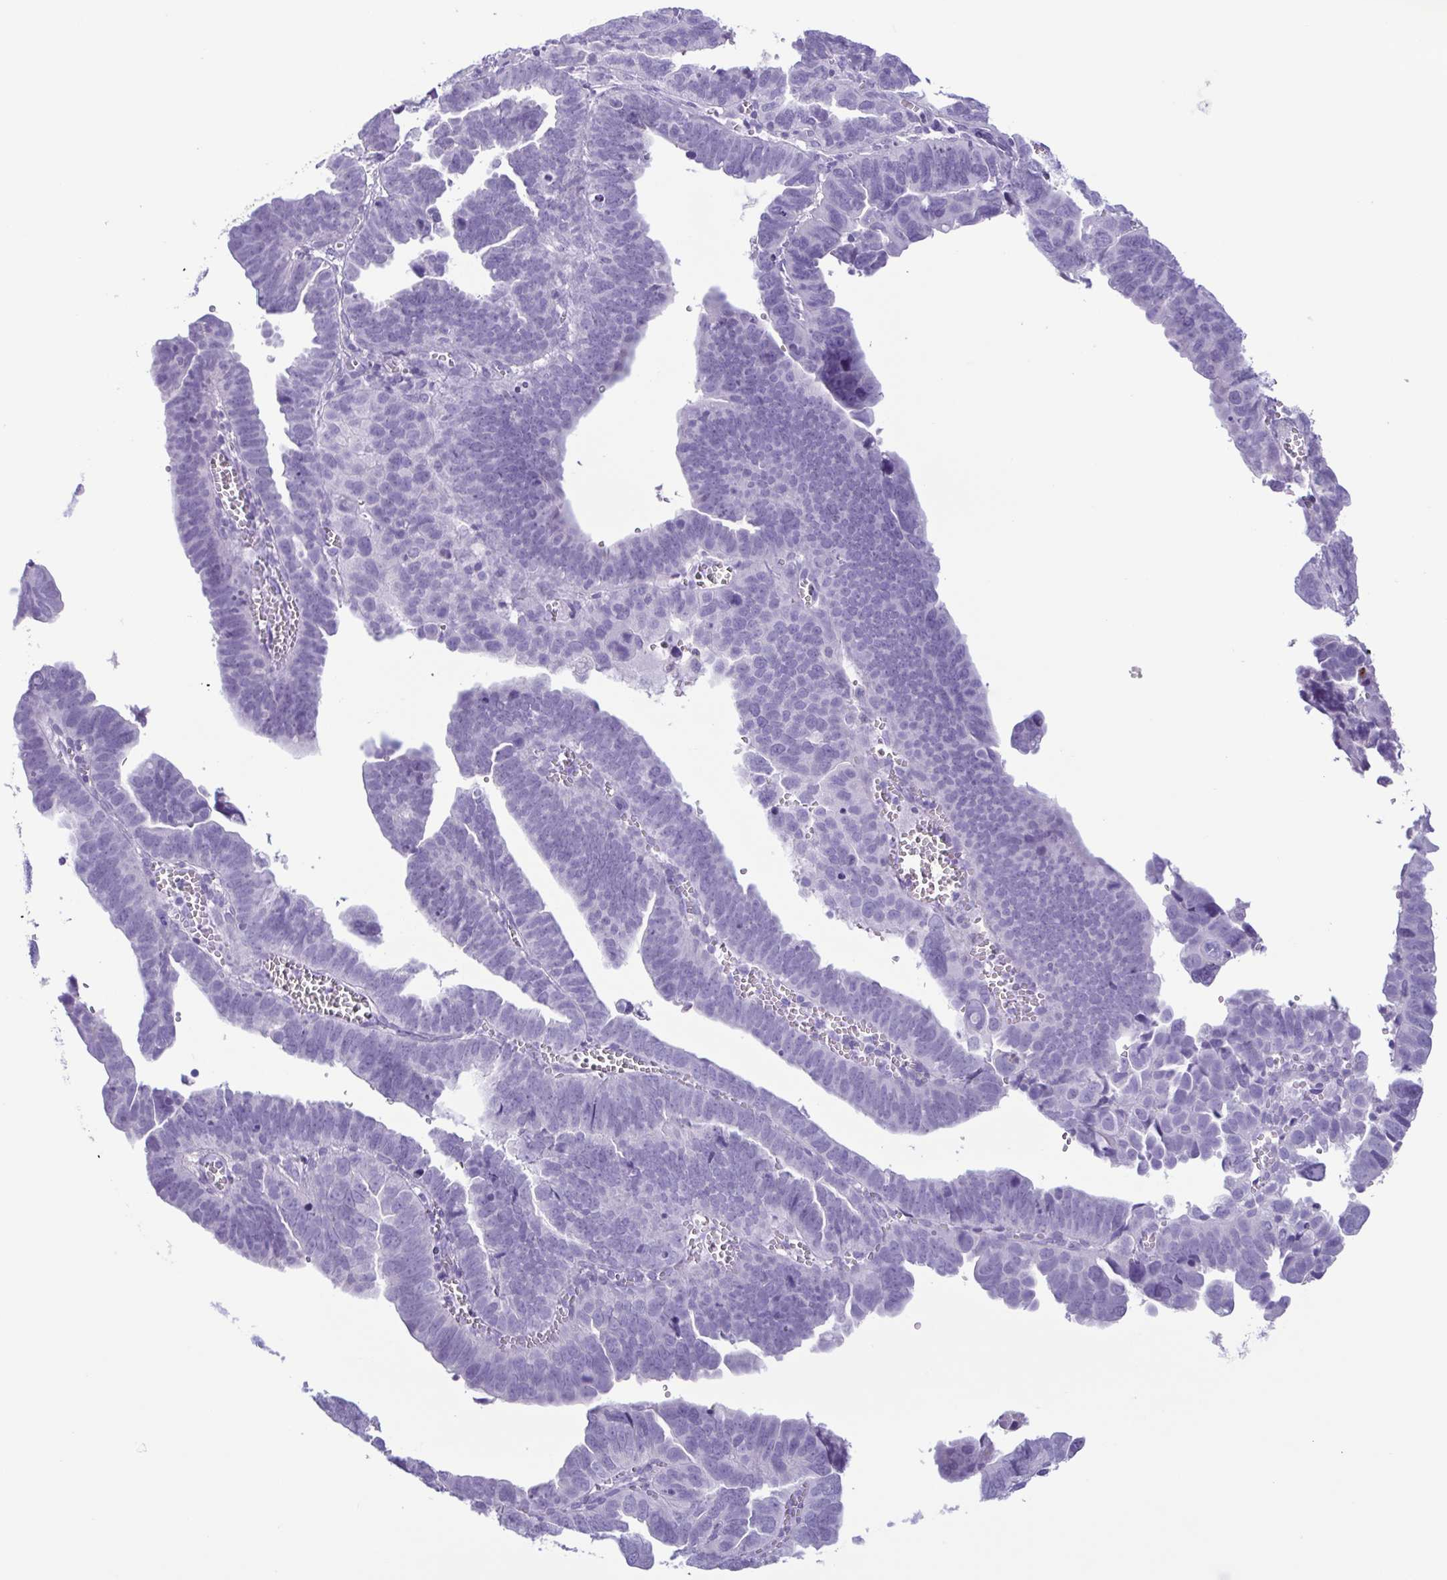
{"staining": {"intensity": "negative", "quantity": "none", "location": "none"}, "tissue": "endometrial cancer", "cell_type": "Tumor cells", "image_type": "cancer", "snomed": [{"axis": "morphology", "description": "Adenocarcinoma, NOS"}, {"axis": "topography", "description": "Endometrium"}], "caption": "IHC of human endometrial cancer (adenocarcinoma) reveals no expression in tumor cells. (Brightfield microscopy of DAB (3,3'-diaminobenzidine) IHC at high magnification).", "gene": "LTF", "patient": {"sex": "female", "age": 75}}